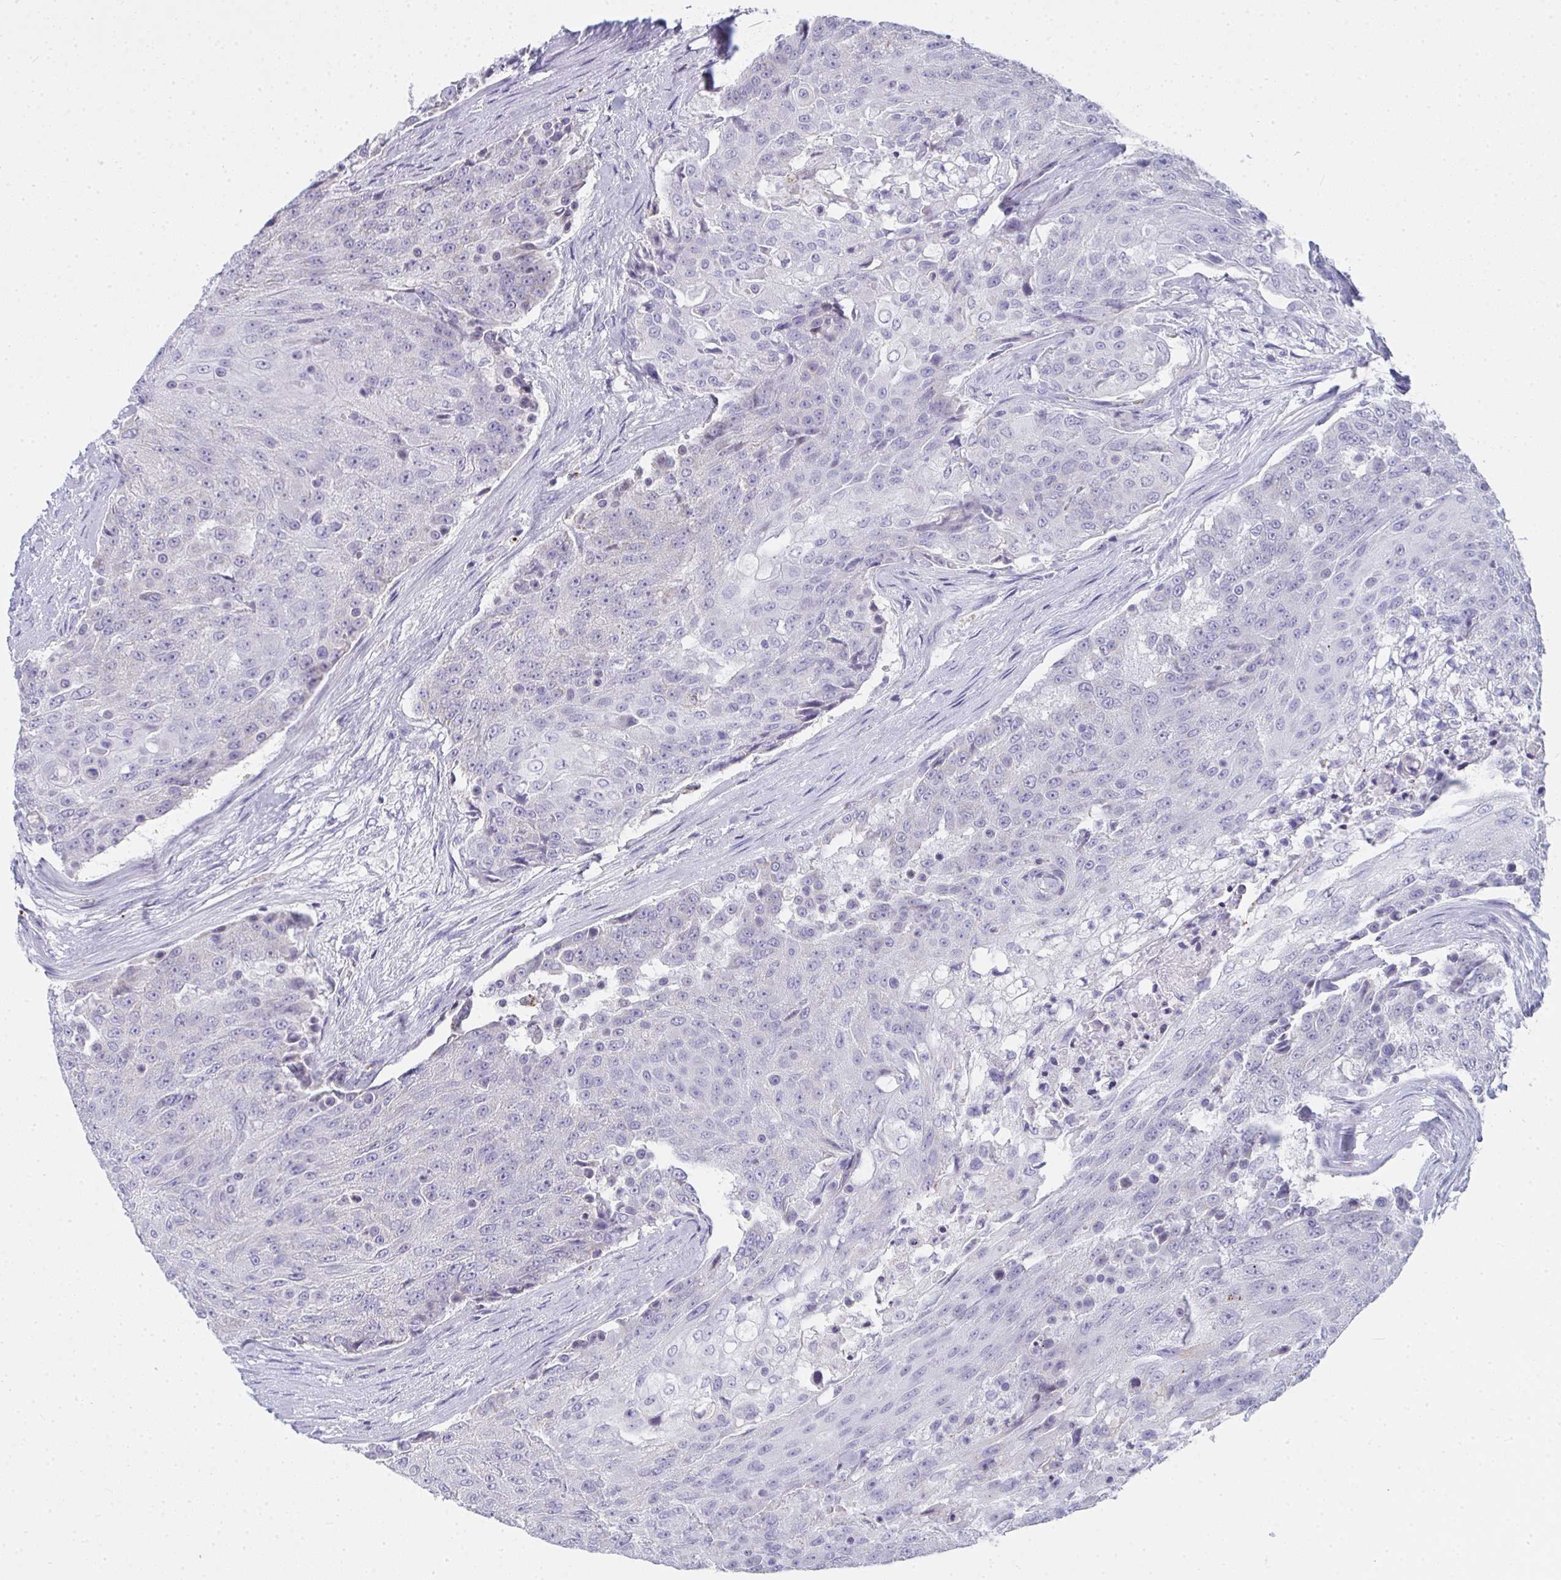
{"staining": {"intensity": "negative", "quantity": "none", "location": "none"}, "tissue": "urothelial cancer", "cell_type": "Tumor cells", "image_type": "cancer", "snomed": [{"axis": "morphology", "description": "Urothelial carcinoma, High grade"}, {"axis": "topography", "description": "Urinary bladder"}], "caption": "A micrograph of human high-grade urothelial carcinoma is negative for staining in tumor cells. Brightfield microscopy of immunohistochemistry (IHC) stained with DAB (3,3'-diaminobenzidine) (brown) and hematoxylin (blue), captured at high magnification.", "gene": "ZNF182", "patient": {"sex": "female", "age": 63}}